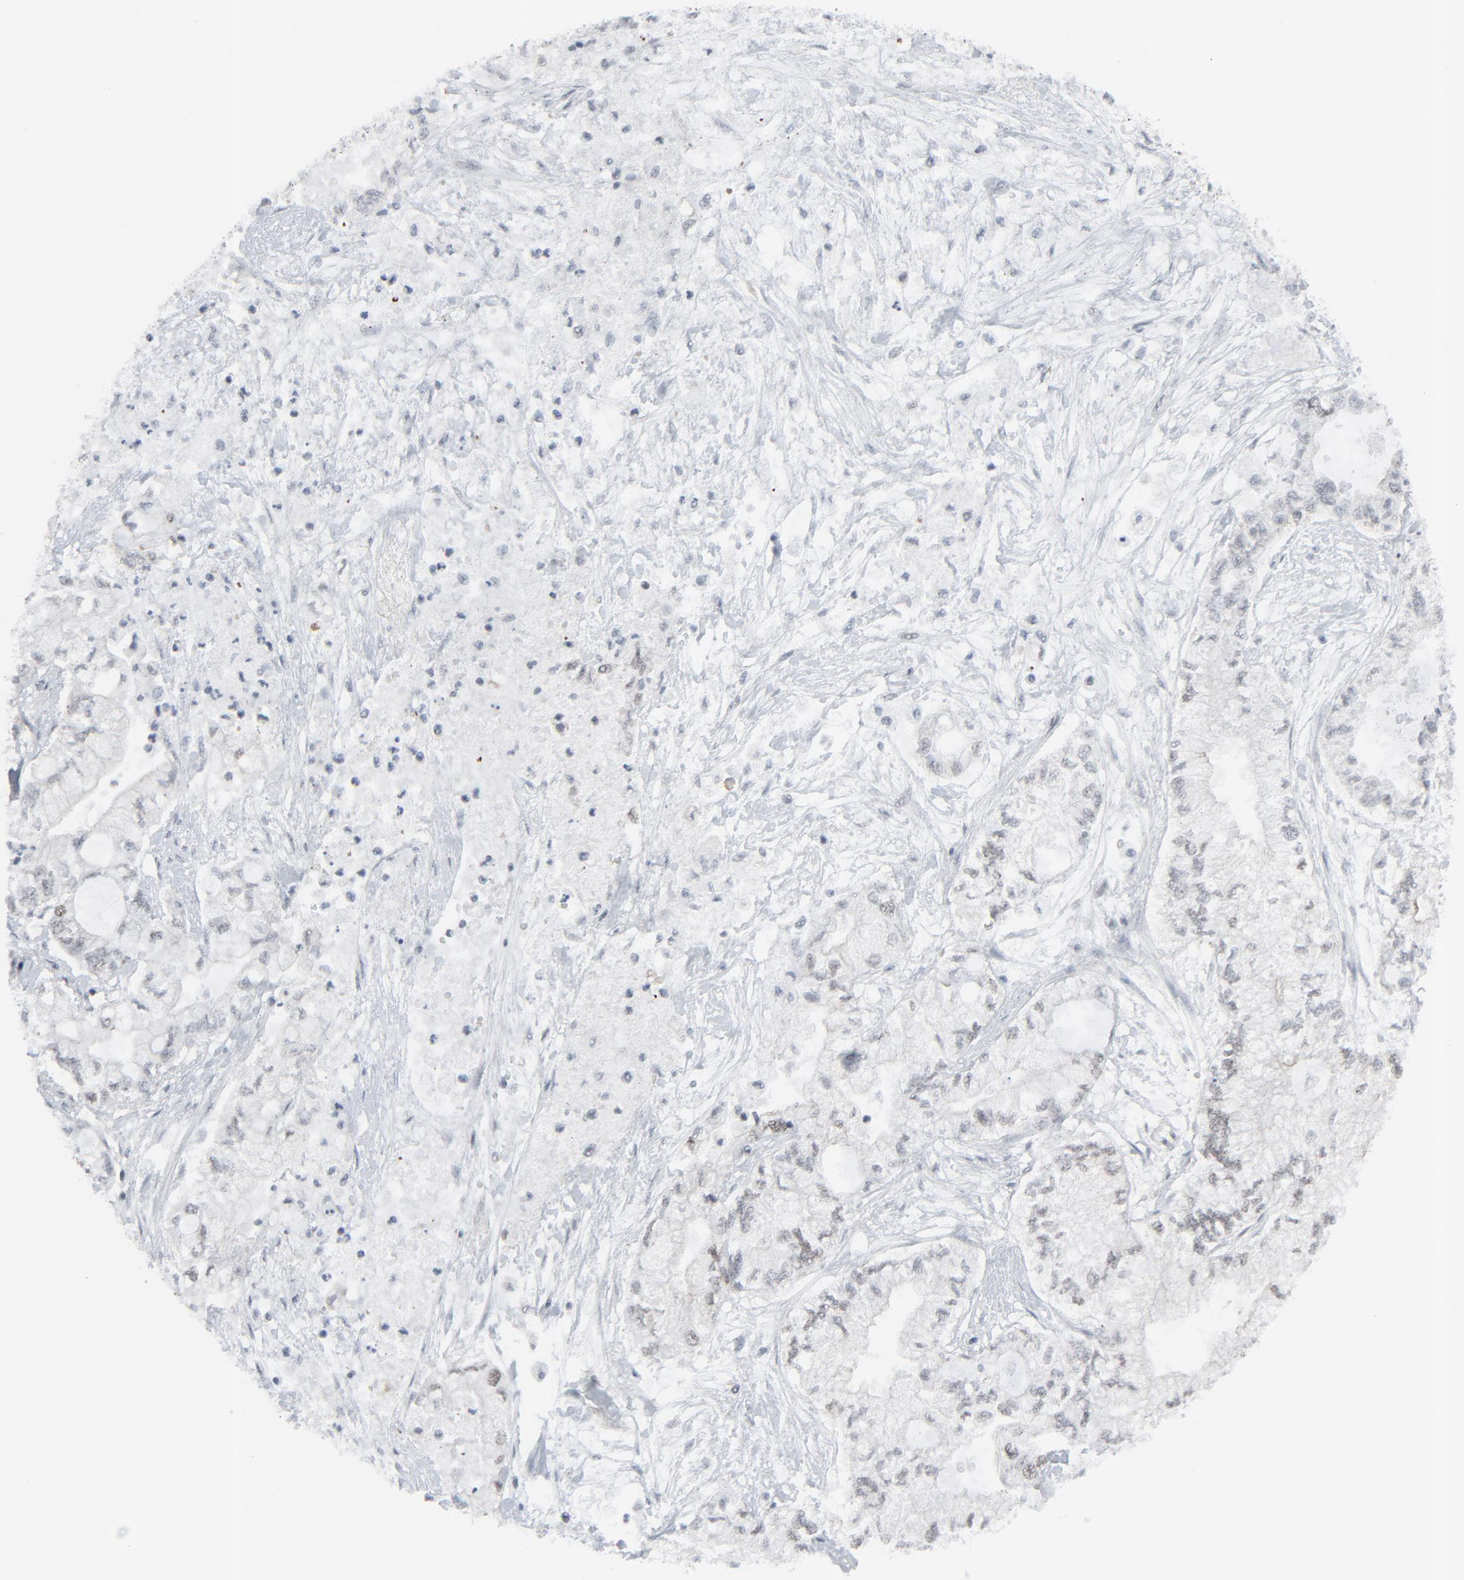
{"staining": {"intensity": "weak", "quantity": "<25%", "location": "nuclear"}, "tissue": "pancreatic cancer", "cell_type": "Tumor cells", "image_type": "cancer", "snomed": [{"axis": "morphology", "description": "Adenocarcinoma, NOS"}, {"axis": "topography", "description": "Pancreas"}], "caption": "IHC histopathology image of adenocarcinoma (pancreatic) stained for a protein (brown), which displays no expression in tumor cells.", "gene": "FBXO28", "patient": {"sex": "male", "age": 79}}